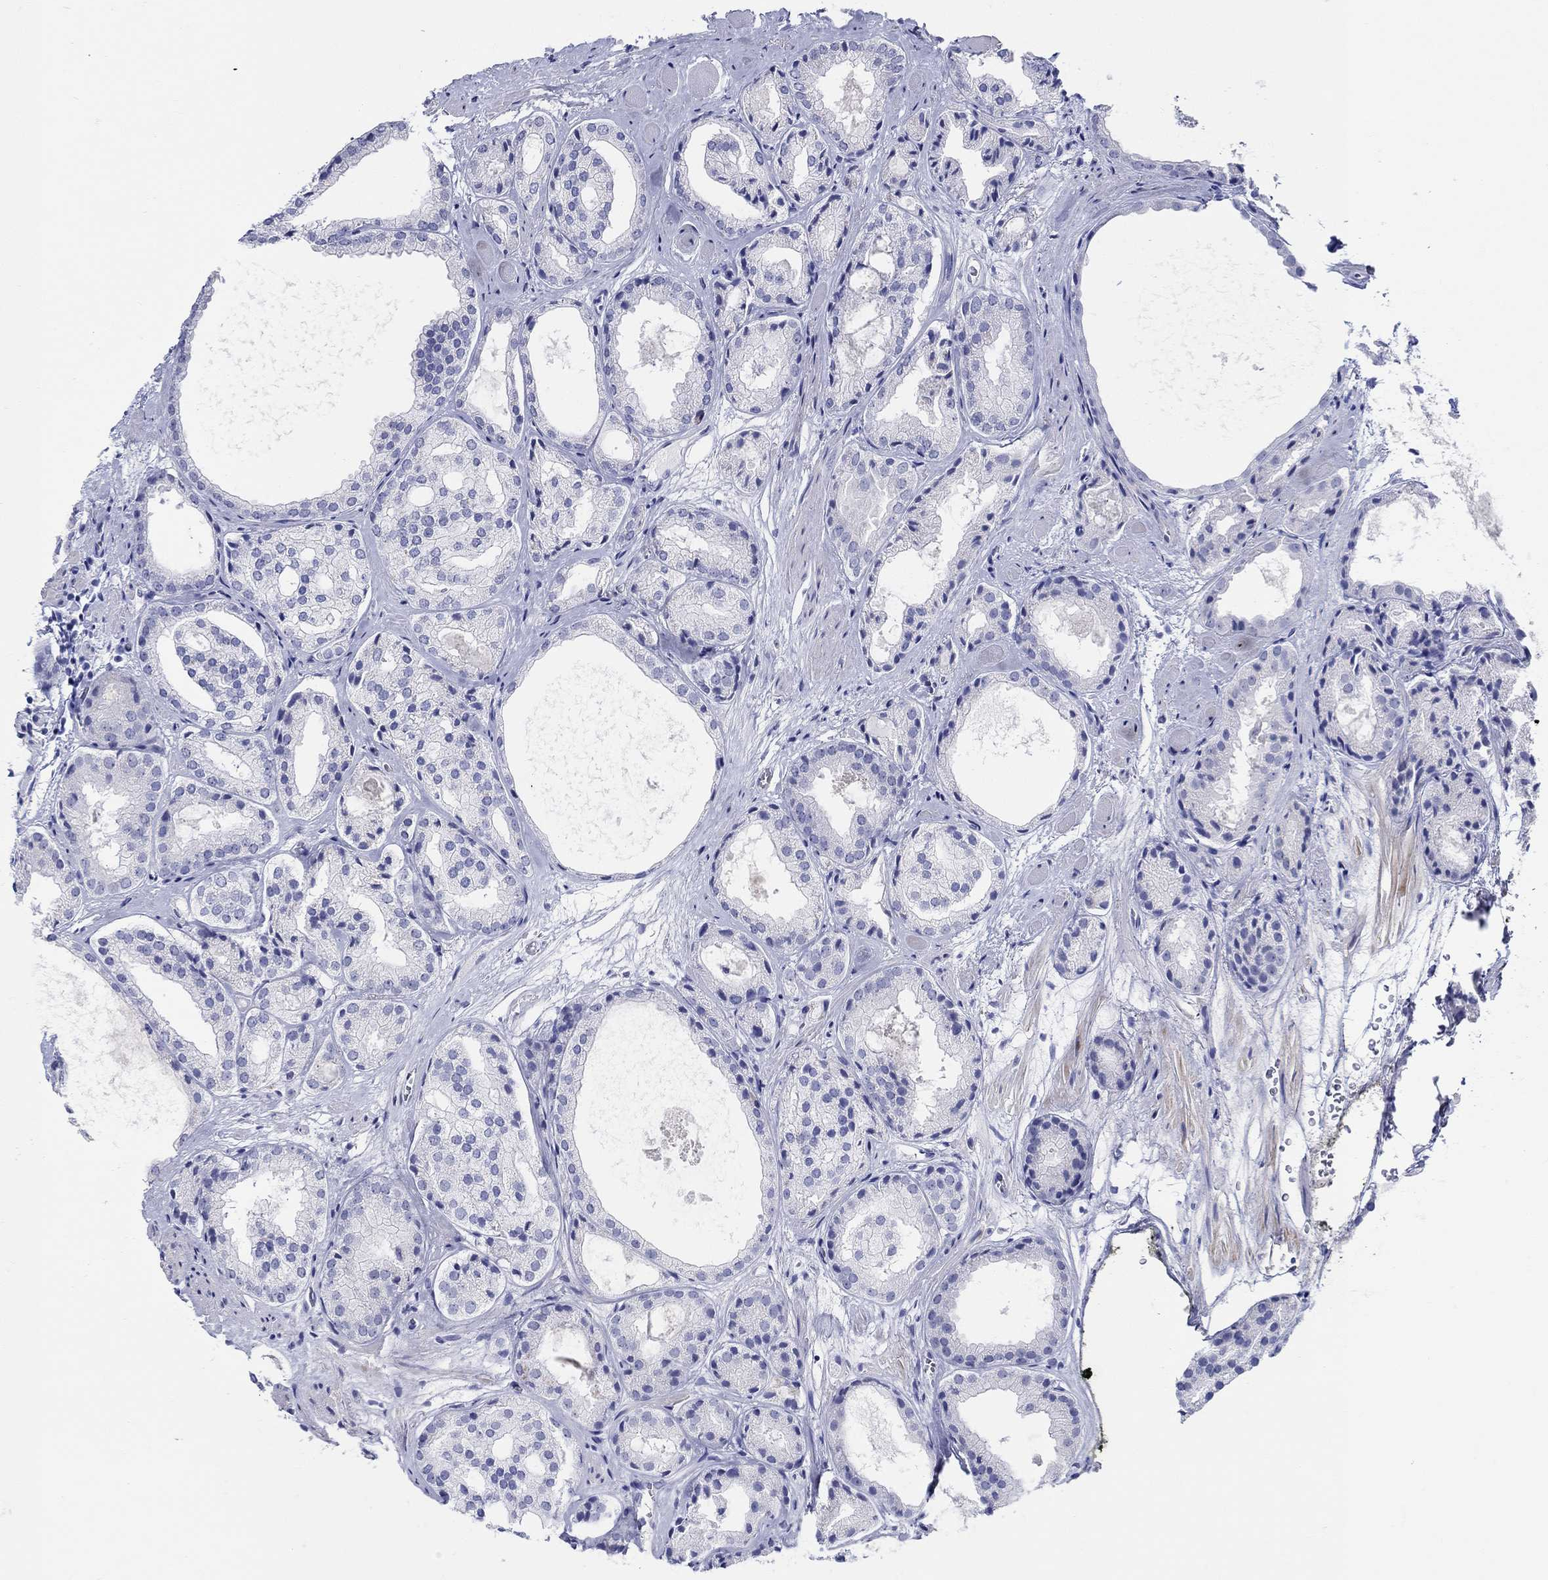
{"staining": {"intensity": "negative", "quantity": "none", "location": "none"}, "tissue": "prostate cancer", "cell_type": "Tumor cells", "image_type": "cancer", "snomed": [{"axis": "morphology", "description": "Adenocarcinoma, Low grade"}, {"axis": "topography", "description": "Prostate"}], "caption": "The immunohistochemistry (IHC) photomicrograph has no significant staining in tumor cells of low-grade adenocarcinoma (prostate) tissue.", "gene": "CRYGS", "patient": {"sex": "male", "age": 69}}